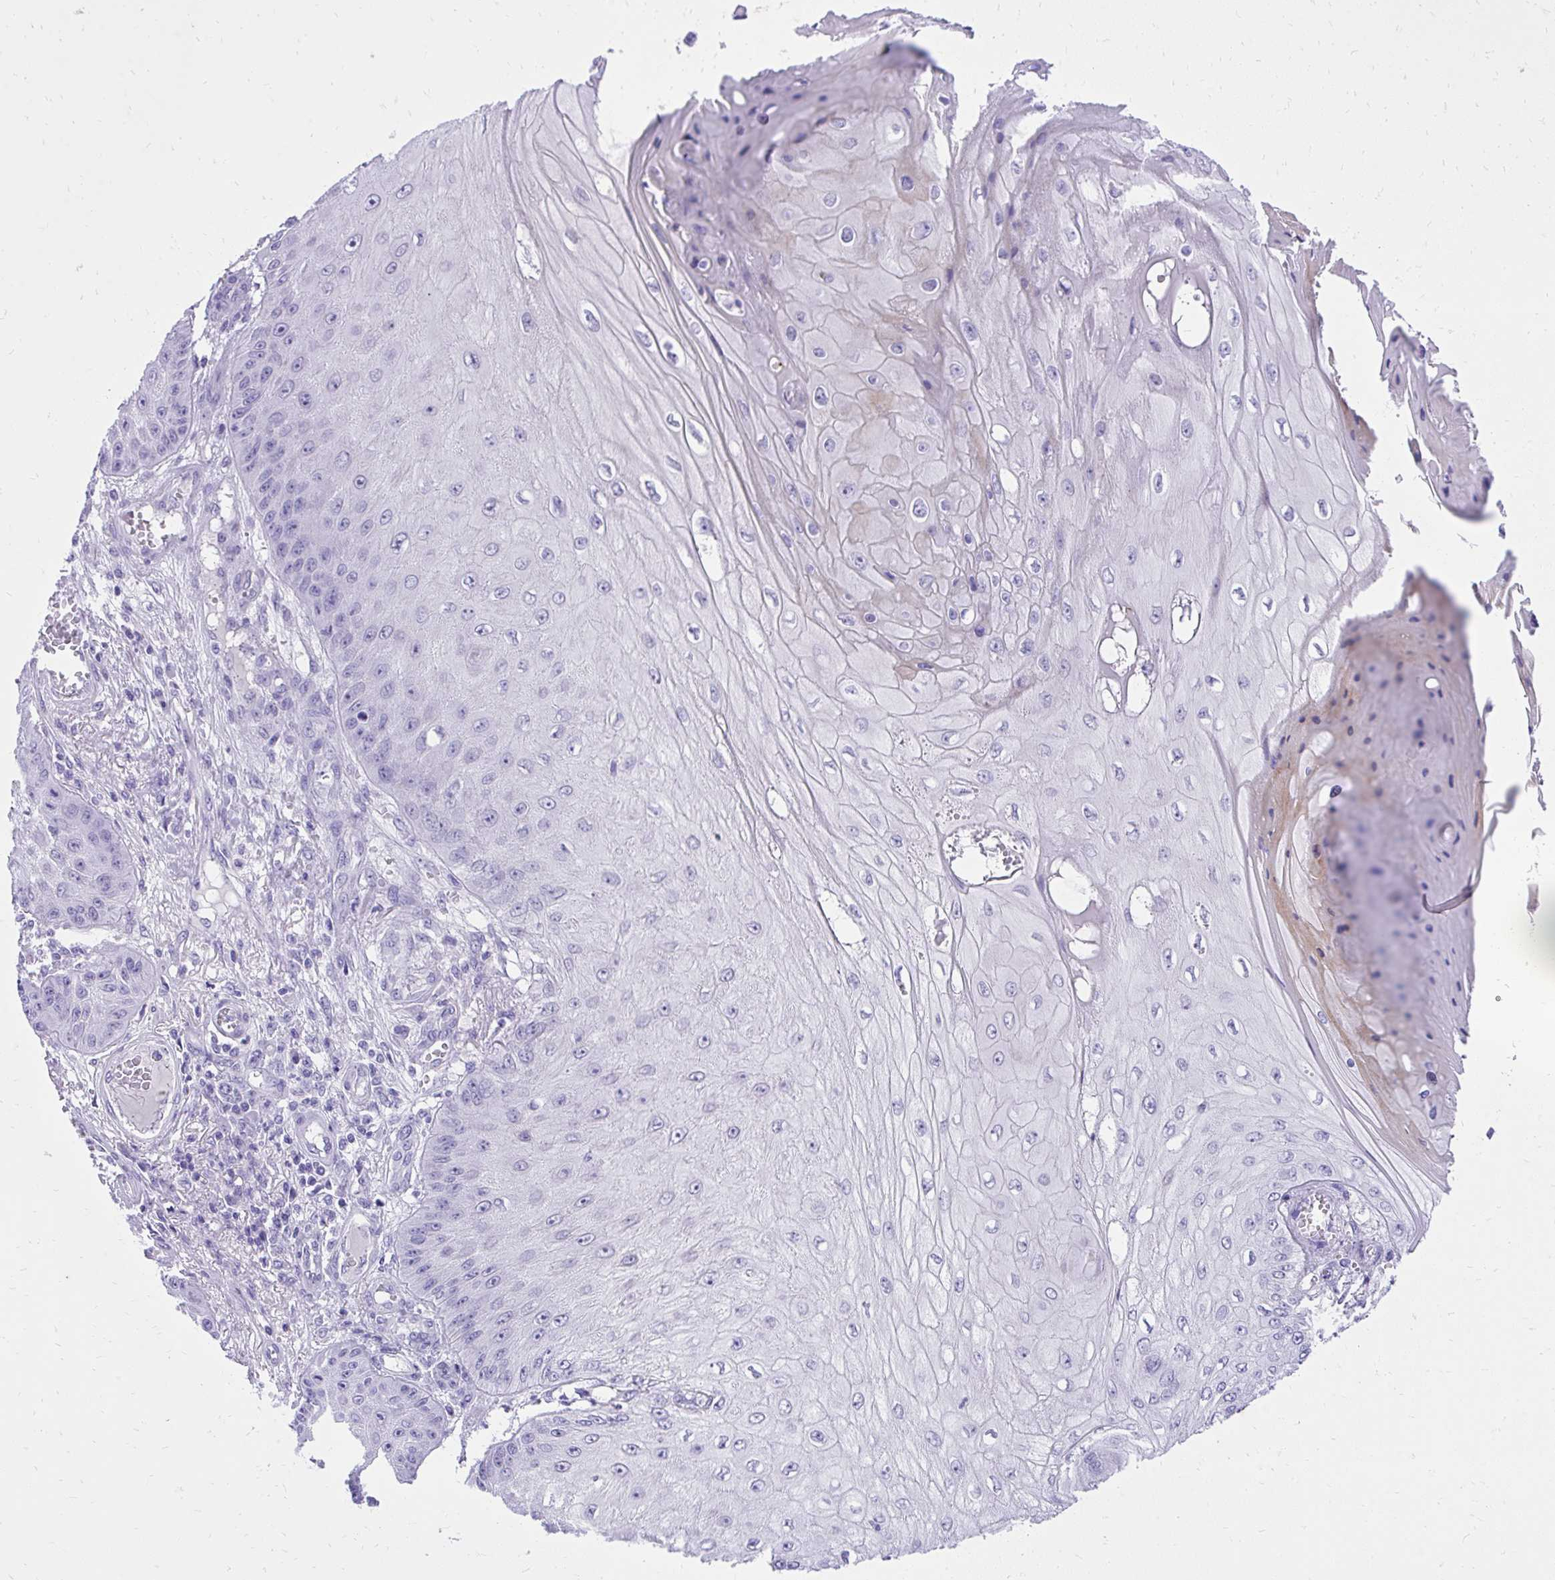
{"staining": {"intensity": "negative", "quantity": "none", "location": "none"}, "tissue": "skin cancer", "cell_type": "Tumor cells", "image_type": "cancer", "snomed": [{"axis": "morphology", "description": "Squamous cell carcinoma, NOS"}, {"axis": "topography", "description": "Skin"}], "caption": "IHC image of neoplastic tissue: human skin cancer stained with DAB demonstrates no significant protein expression in tumor cells.", "gene": "KLK1", "patient": {"sex": "male", "age": 70}}